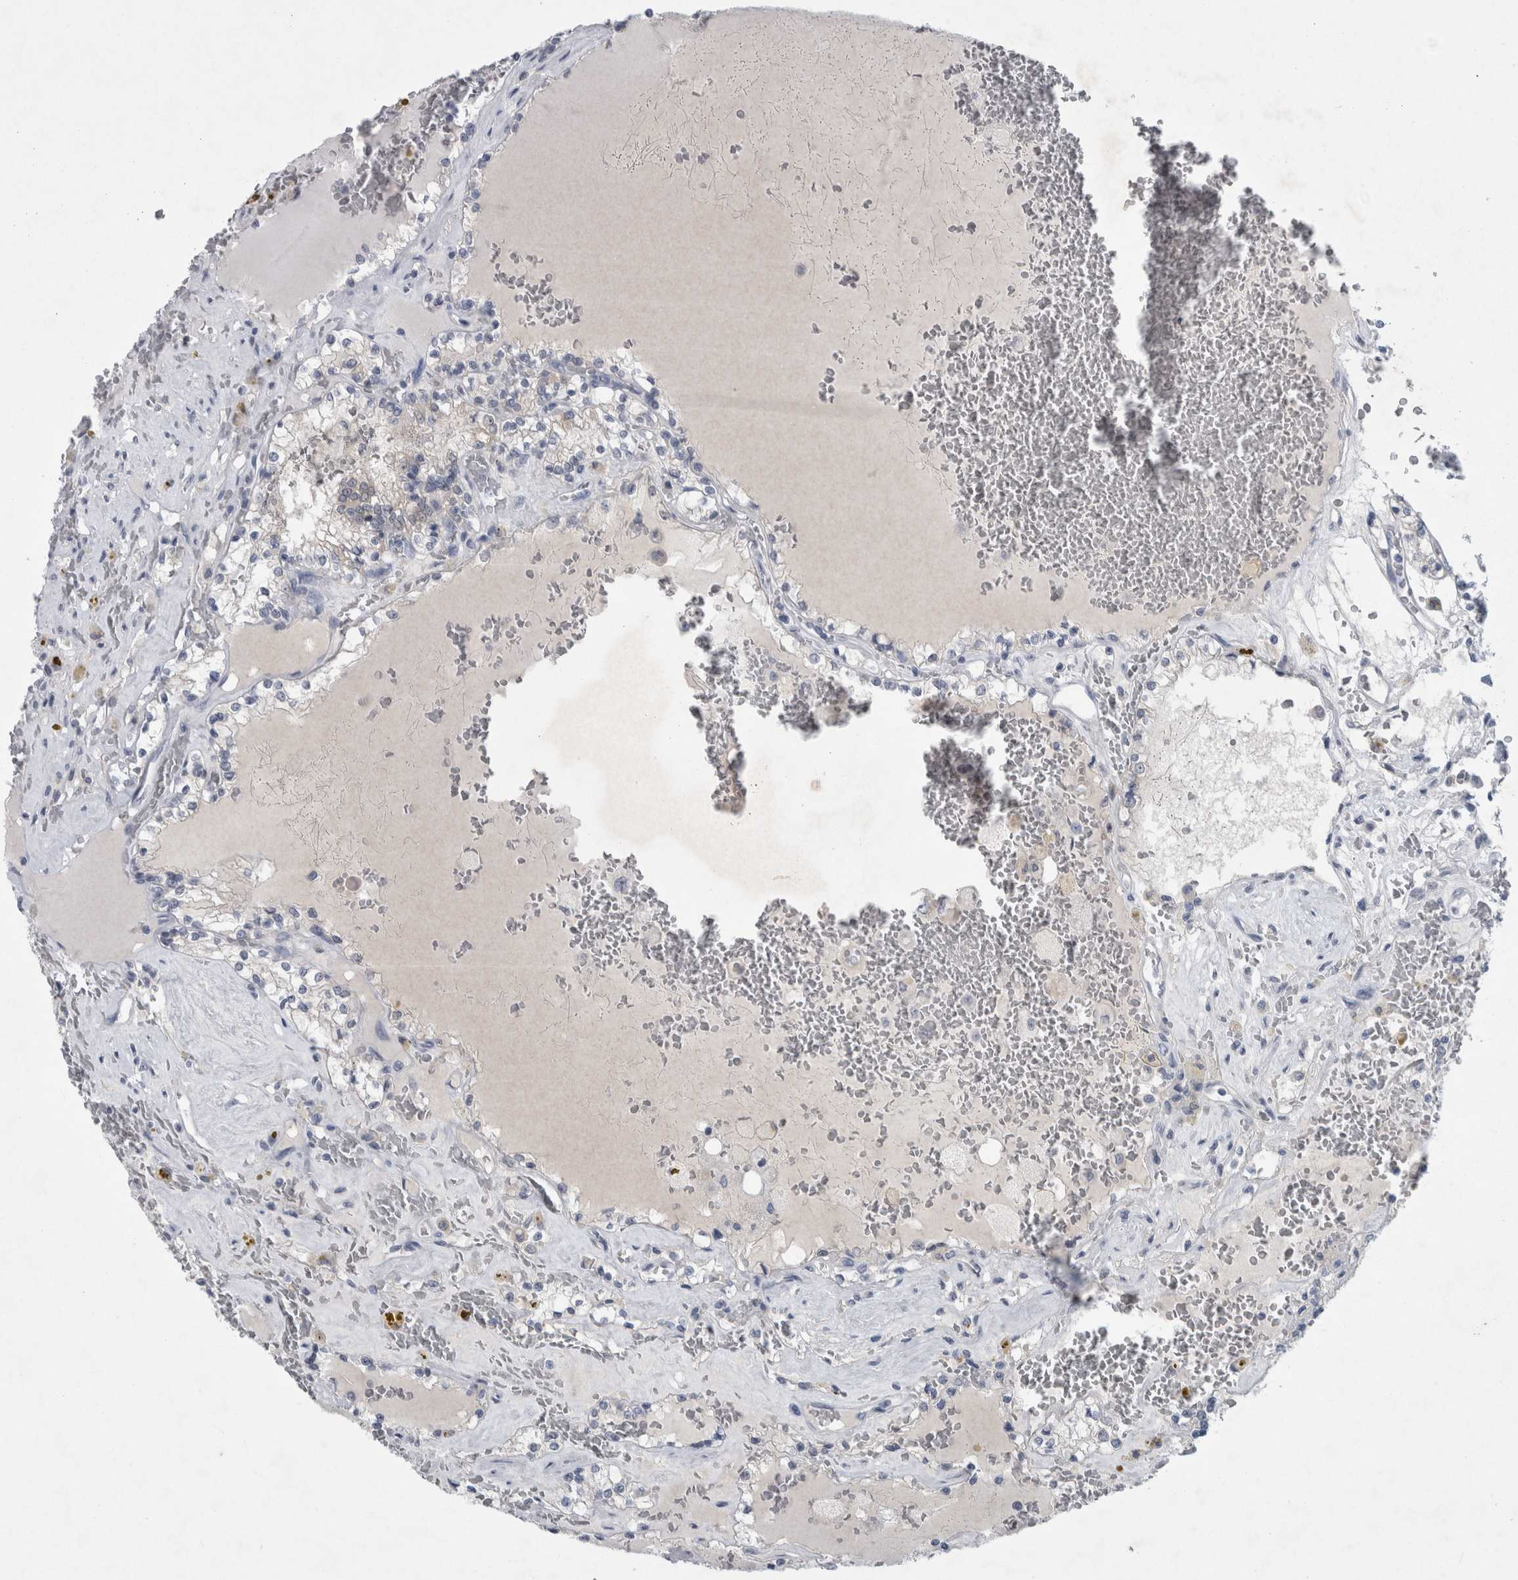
{"staining": {"intensity": "negative", "quantity": "none", "location": "none"}, "tissue": "renal cancer", "cell_type": "Tumor cells", "image_type": "cancer", "snomed": [{"axis": "morphology", "description": "Adenocarcinoma, NOS"}, {"axis": "topography", "description": "Kidney"}], "caption": "Tumor cells show no significant protein positivity in renal cancer (adenocarcinoma). Brightfield microscopy of immunohistochemistry (IHC) stained with DAB (3,3'-diaminobenzidine) (brown) and hematoxylin (blue), captured at high magnification.", "gene": "FAM83H", "patient": {"sex": "female", "age": 56}}